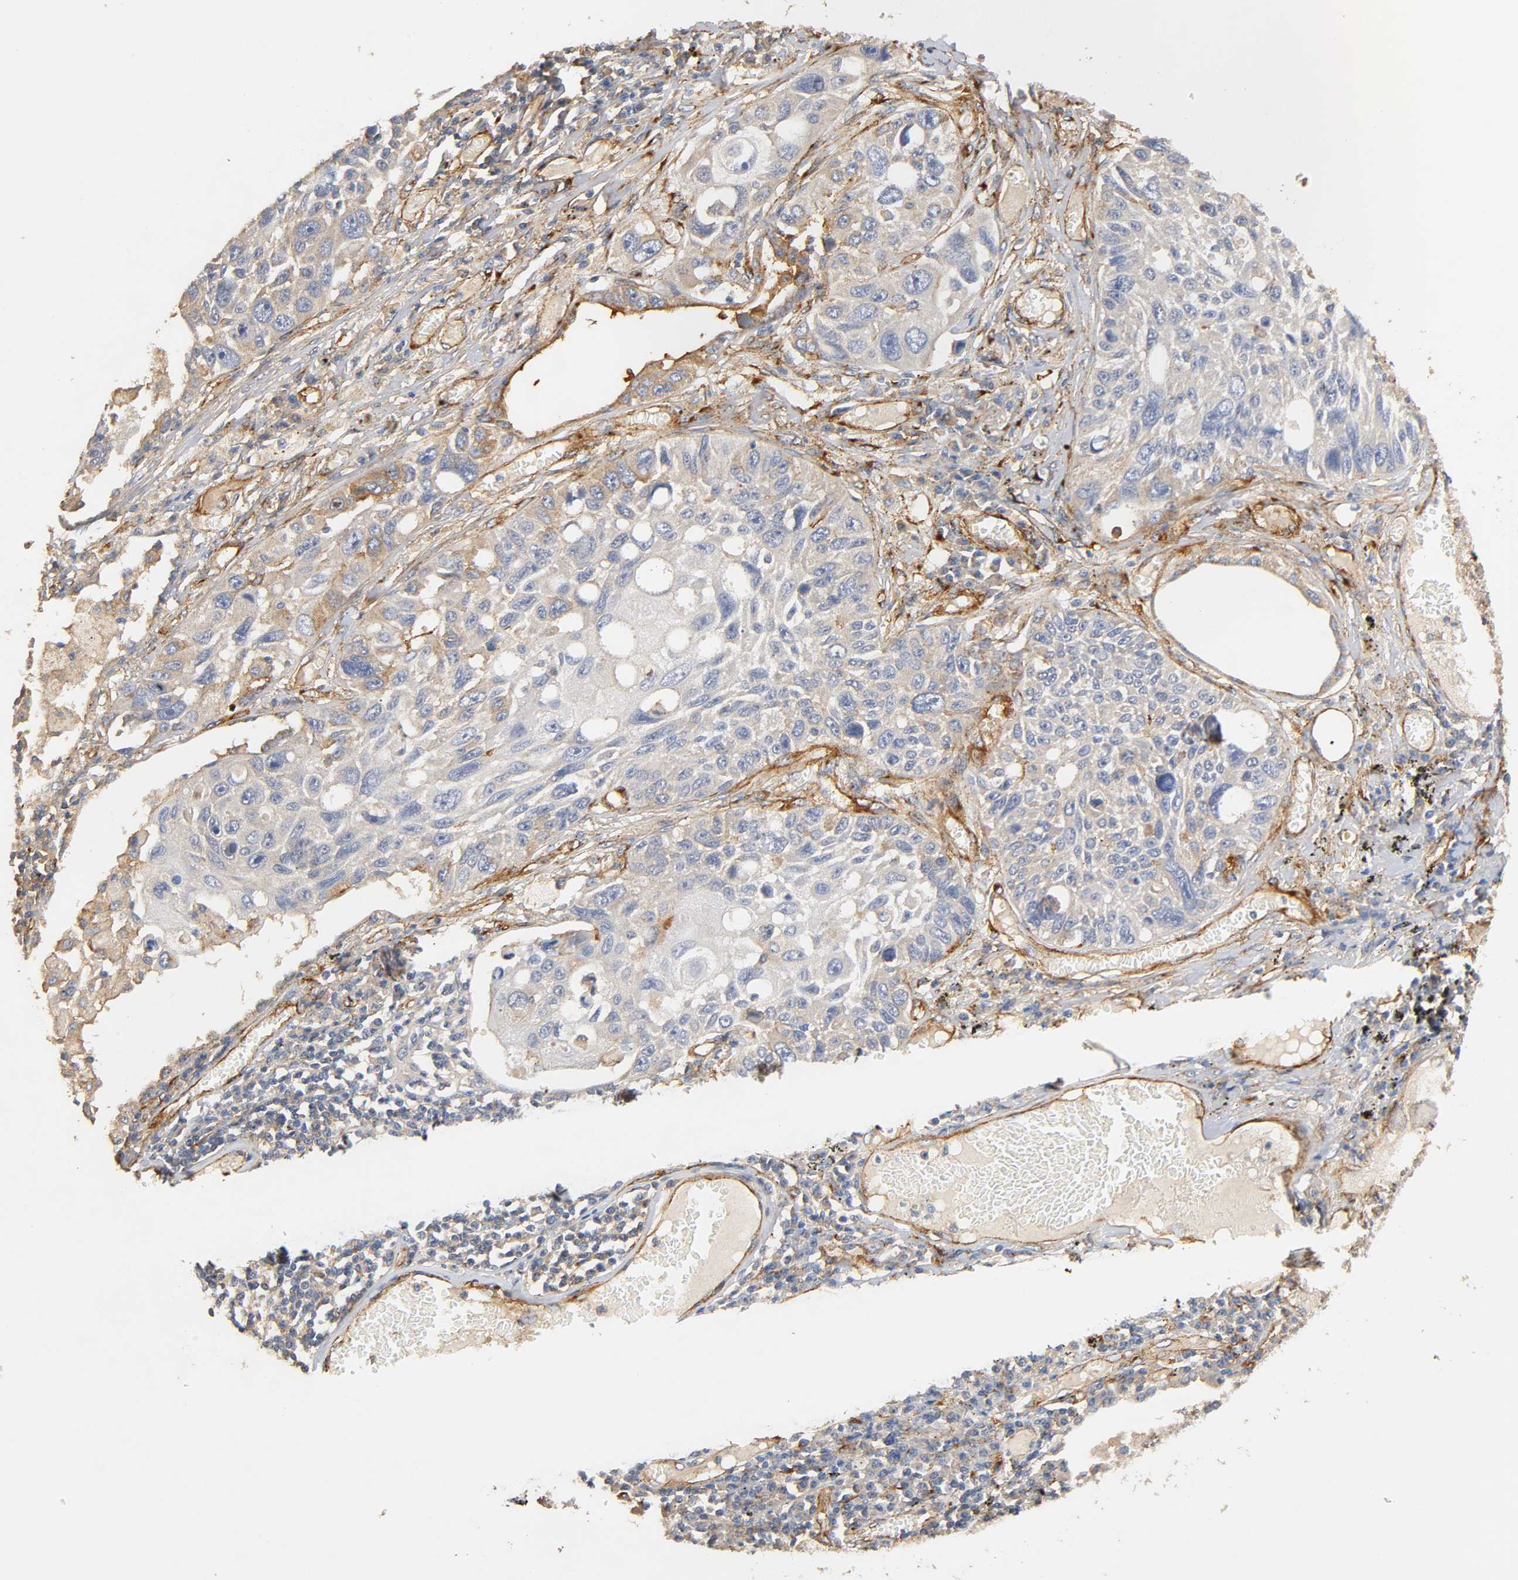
{"staining": {"intensity": "weak", "quantity": "<25%", "location": "cytoplasmic/membranous"}, "tissue": "lung cancer", "cell_type": "Tumor cells", "image_type": "cancer", "snomed": [{"axis": "morphology", "description": "Squamous cell carcinoma, NOS"}, {"axis": "topography", "description": "Lung"}], "caption": "Lung squamous cell carcinoma was stained to show a protein in brown. There is no significant expression in tumor cells.", "gene": "IFITM3", "patient": {"sex": "male", "age": 71}}